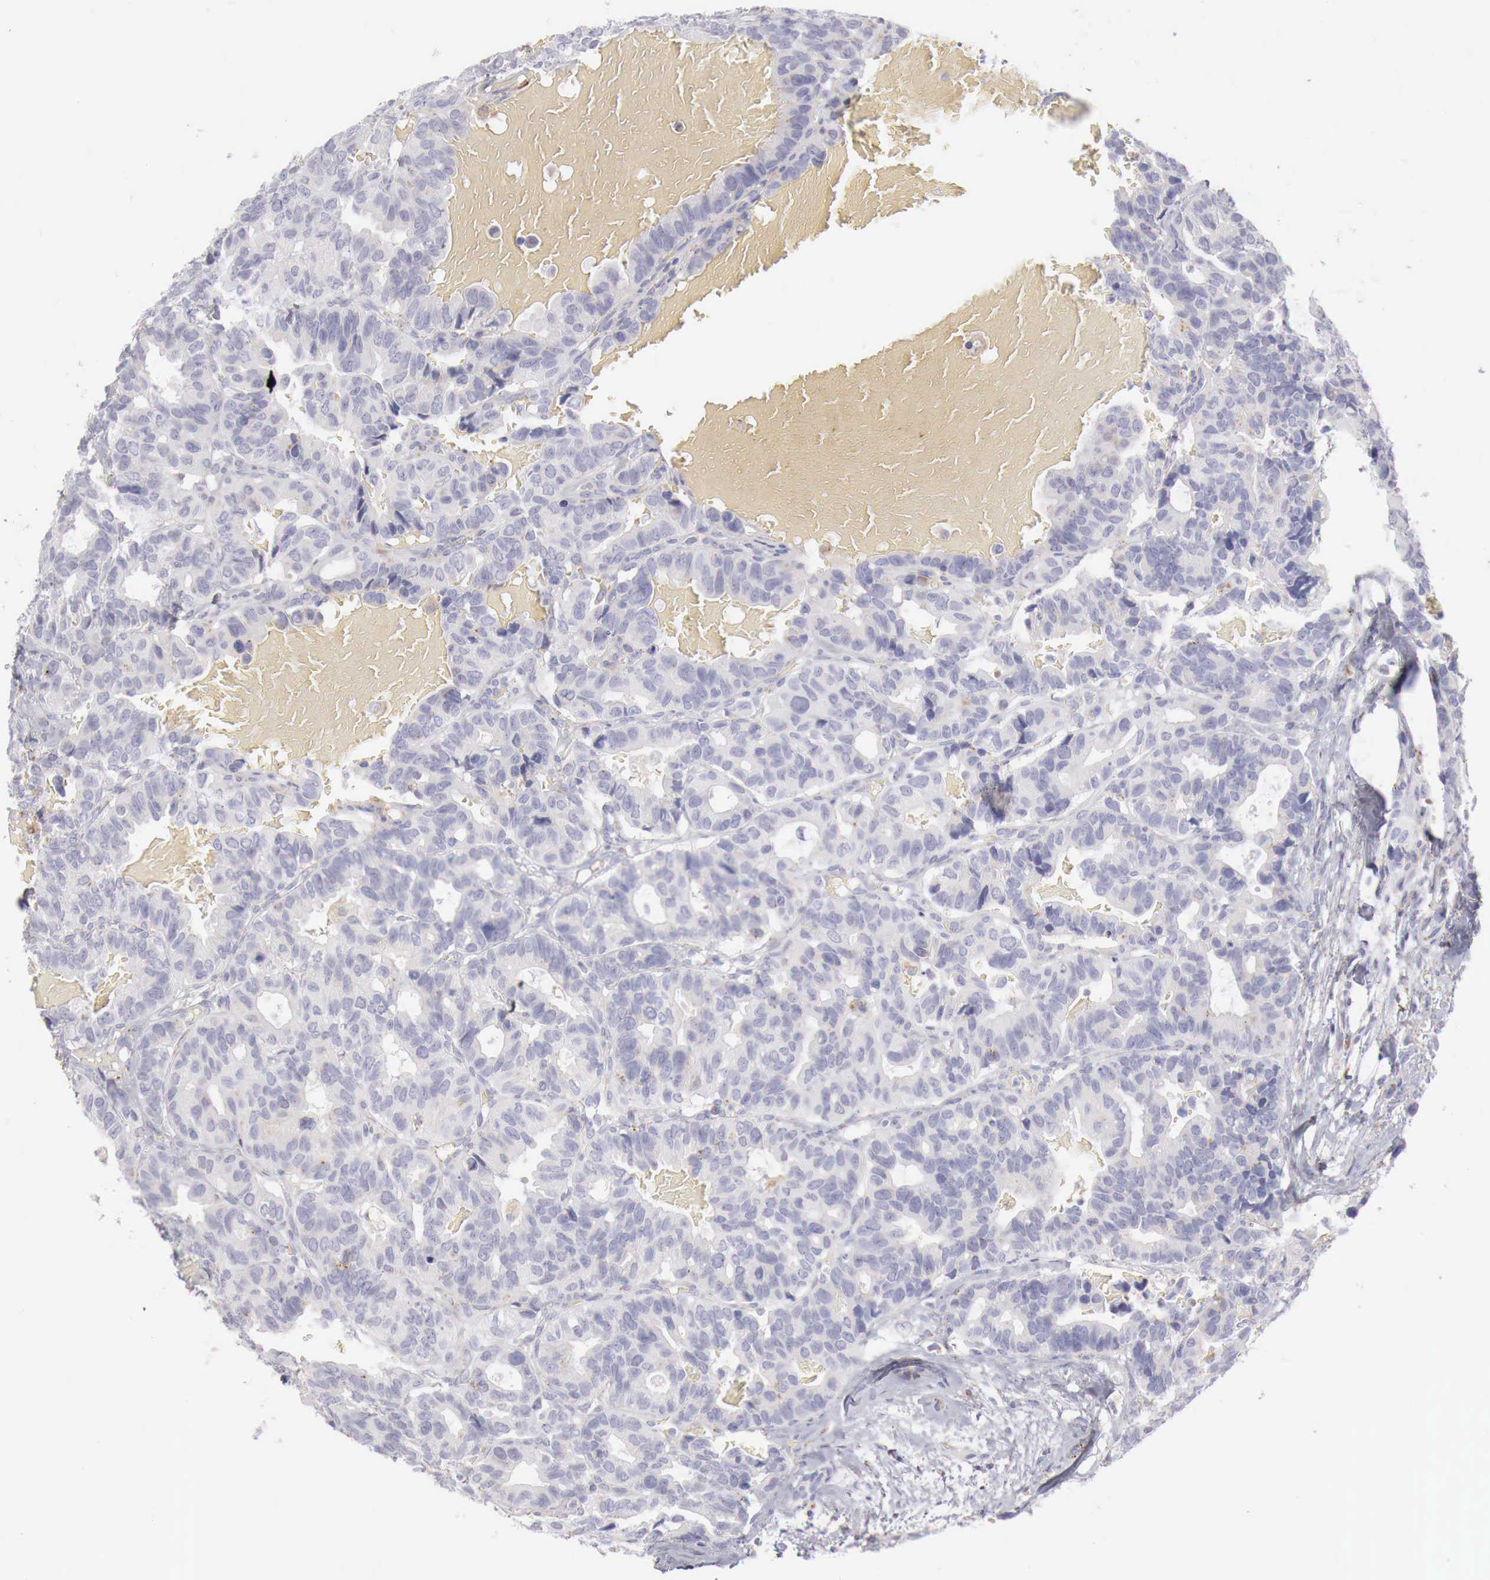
{"staining": {"intensity": "negative", "quantity": "none", "location": "none"}, "tissue": "breast cancer", "cell_type": "Tumor cells", "image_type": "cancer", "snomed": [{"axis": "morphology", "description": "Duct carcinoma"}, {"axis": "topography", "description": "Breast"}], "caption": "Tumor cells show no significant staining in breast infiltrating ductal carcinoma.", "gene": "GLA", "patient": {"sex": "female", "age": 69}}